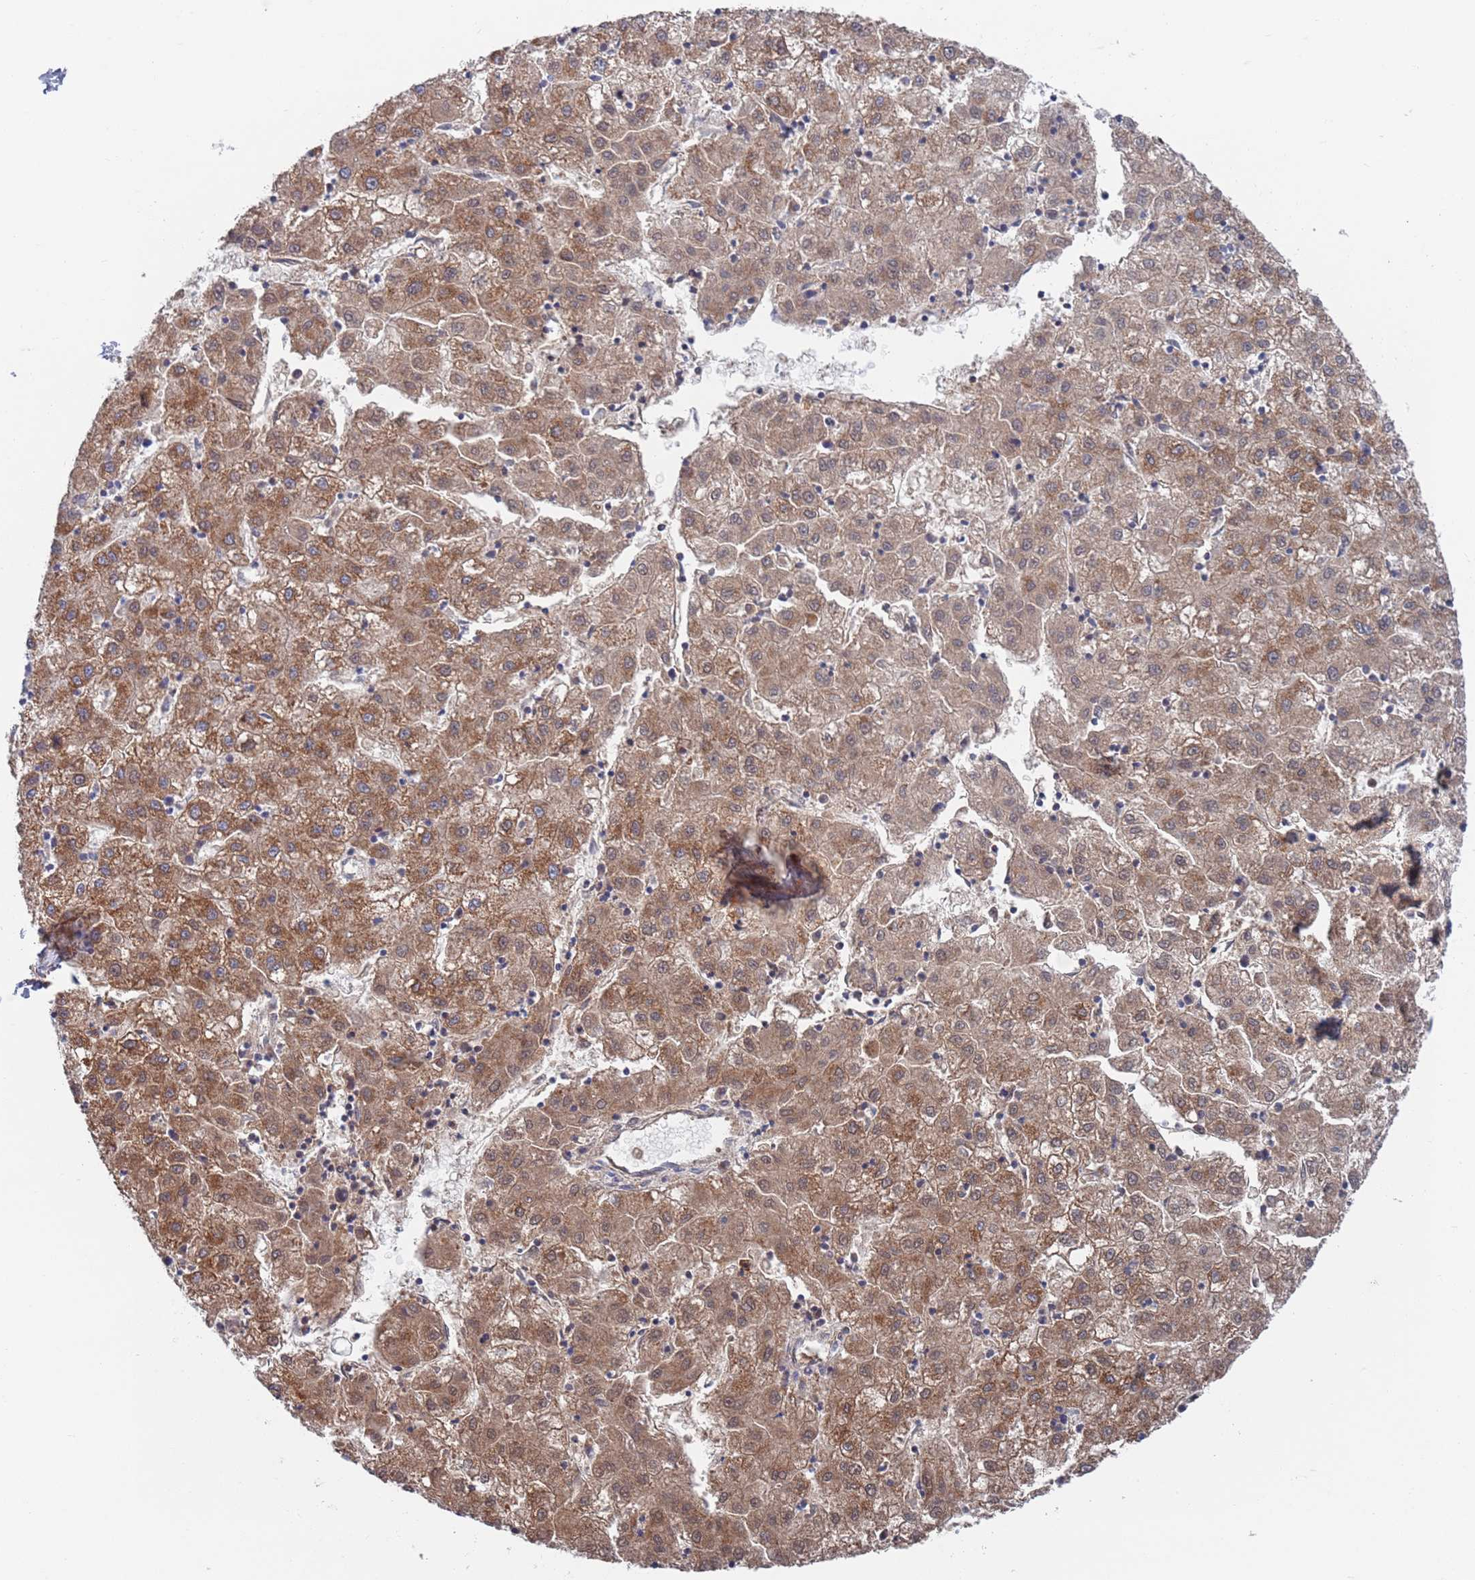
{"staining": {"intensity": "moderate", "quantity": ">75%", "location": "cytoplasmic/membranous"}, "tissue": "liver cancer", "cell_type": "Tumor cells", "image_type": "cancer", "snomed": [{"axis": "morphology", "description": "Carcinoma, Hepatocellular, NOS"}, {"axis": "topography", "description": "Liver"}], "caption": "A brown stain shows moderate cytoplasmic/membranous positivity of a protein in liver cancer tumor cells.", "gene": "CHCHD6", "patient": {"sex": "male", "age": 72}}